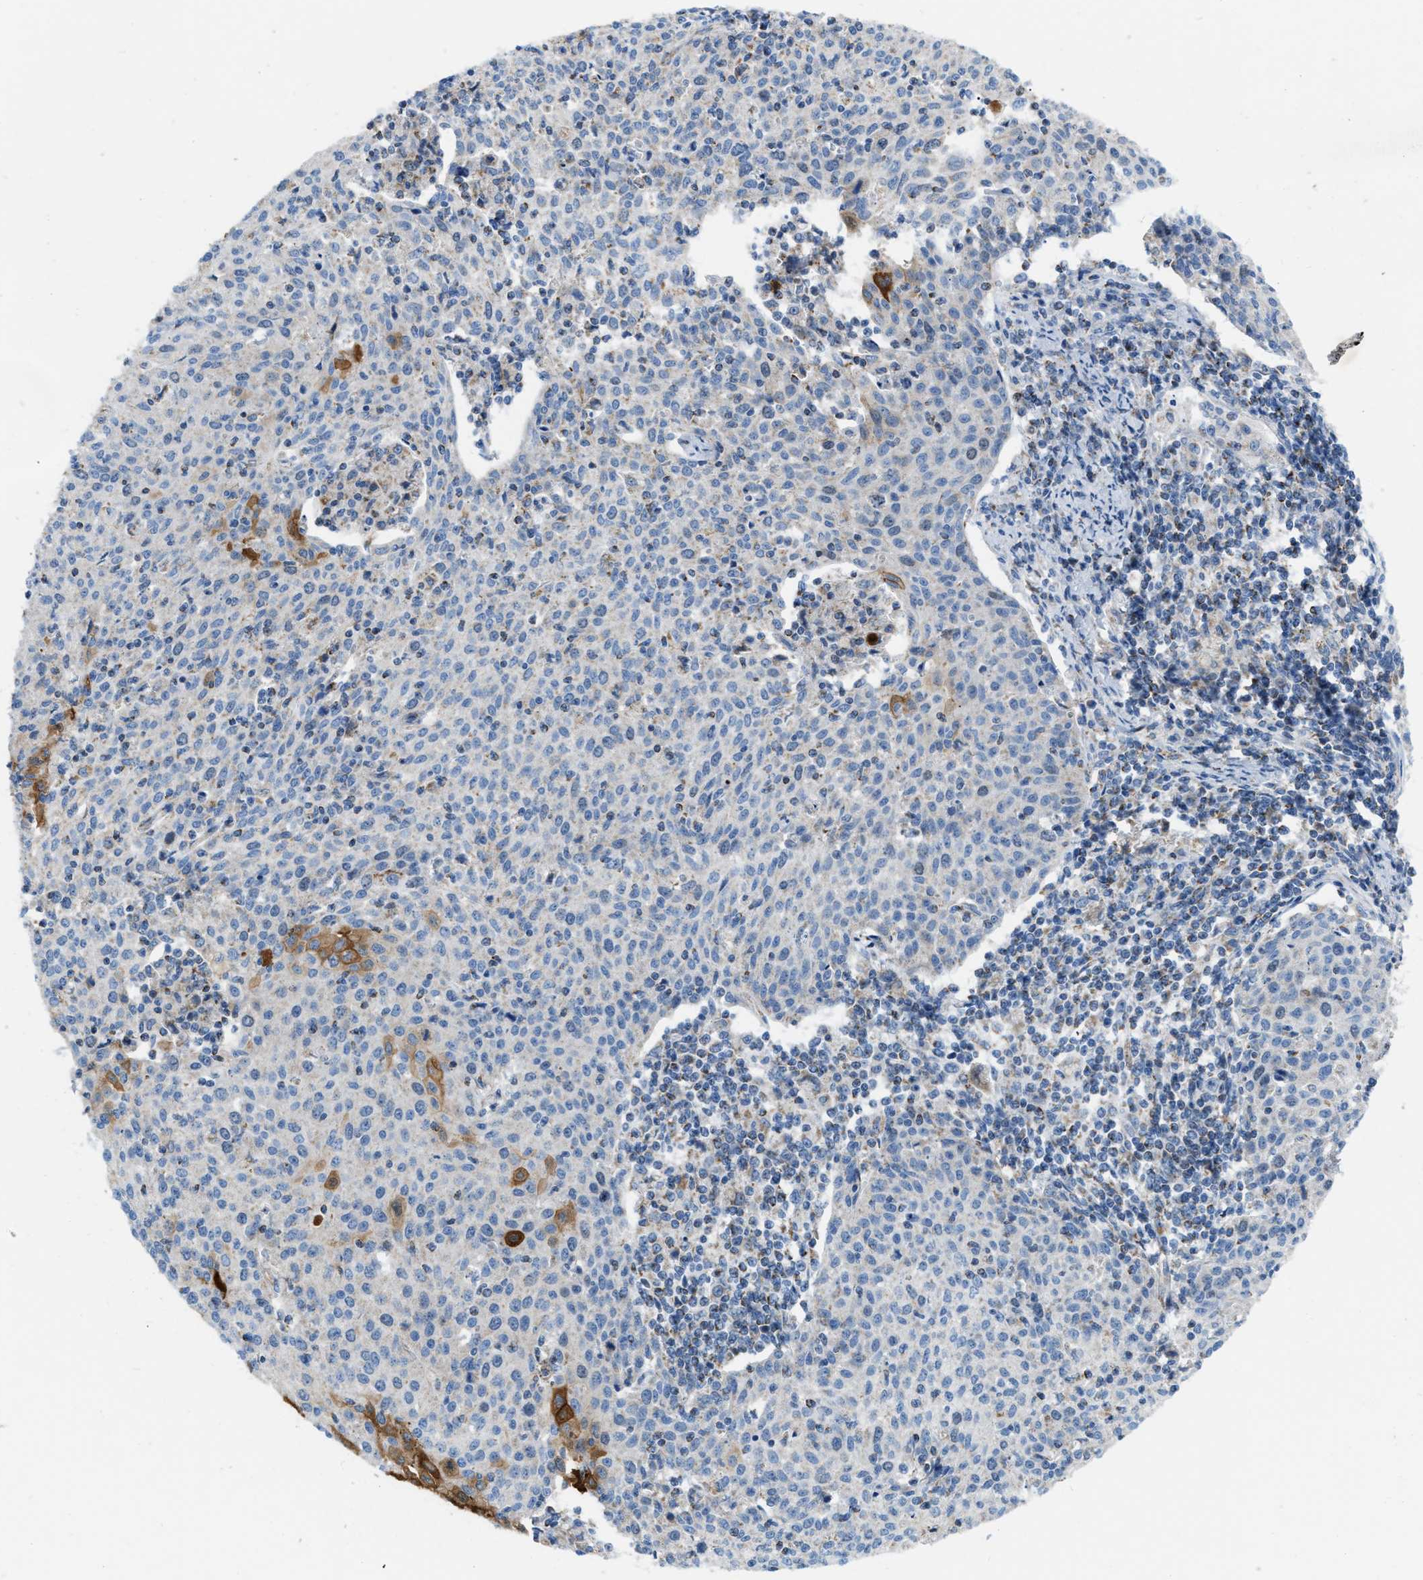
{"staining": {"intensity": "moderate", "quantity": "<25%", "location": "cytoplasmic/membranous"}, "tissue": "cervical cancer", "cell_type": "Tumor cells", "image_type": "cancer", "snomed": [{"axis": "morphology", "description": "Squamous cell carcinoma, NOS"}, {"axis": "topography", "description": "Cervix"}], "caption": "The histopathology image exhibits staining of cervical cancer (squamous cell carcinoma), revealing moderate cytoplasmic/membranous protein expression (brown color) within tumor cells. (Brightfield microscopy of DAB IHC at high magnification).", "gene": "JADE1", "patient": {"sex": "female", "age": 38}}